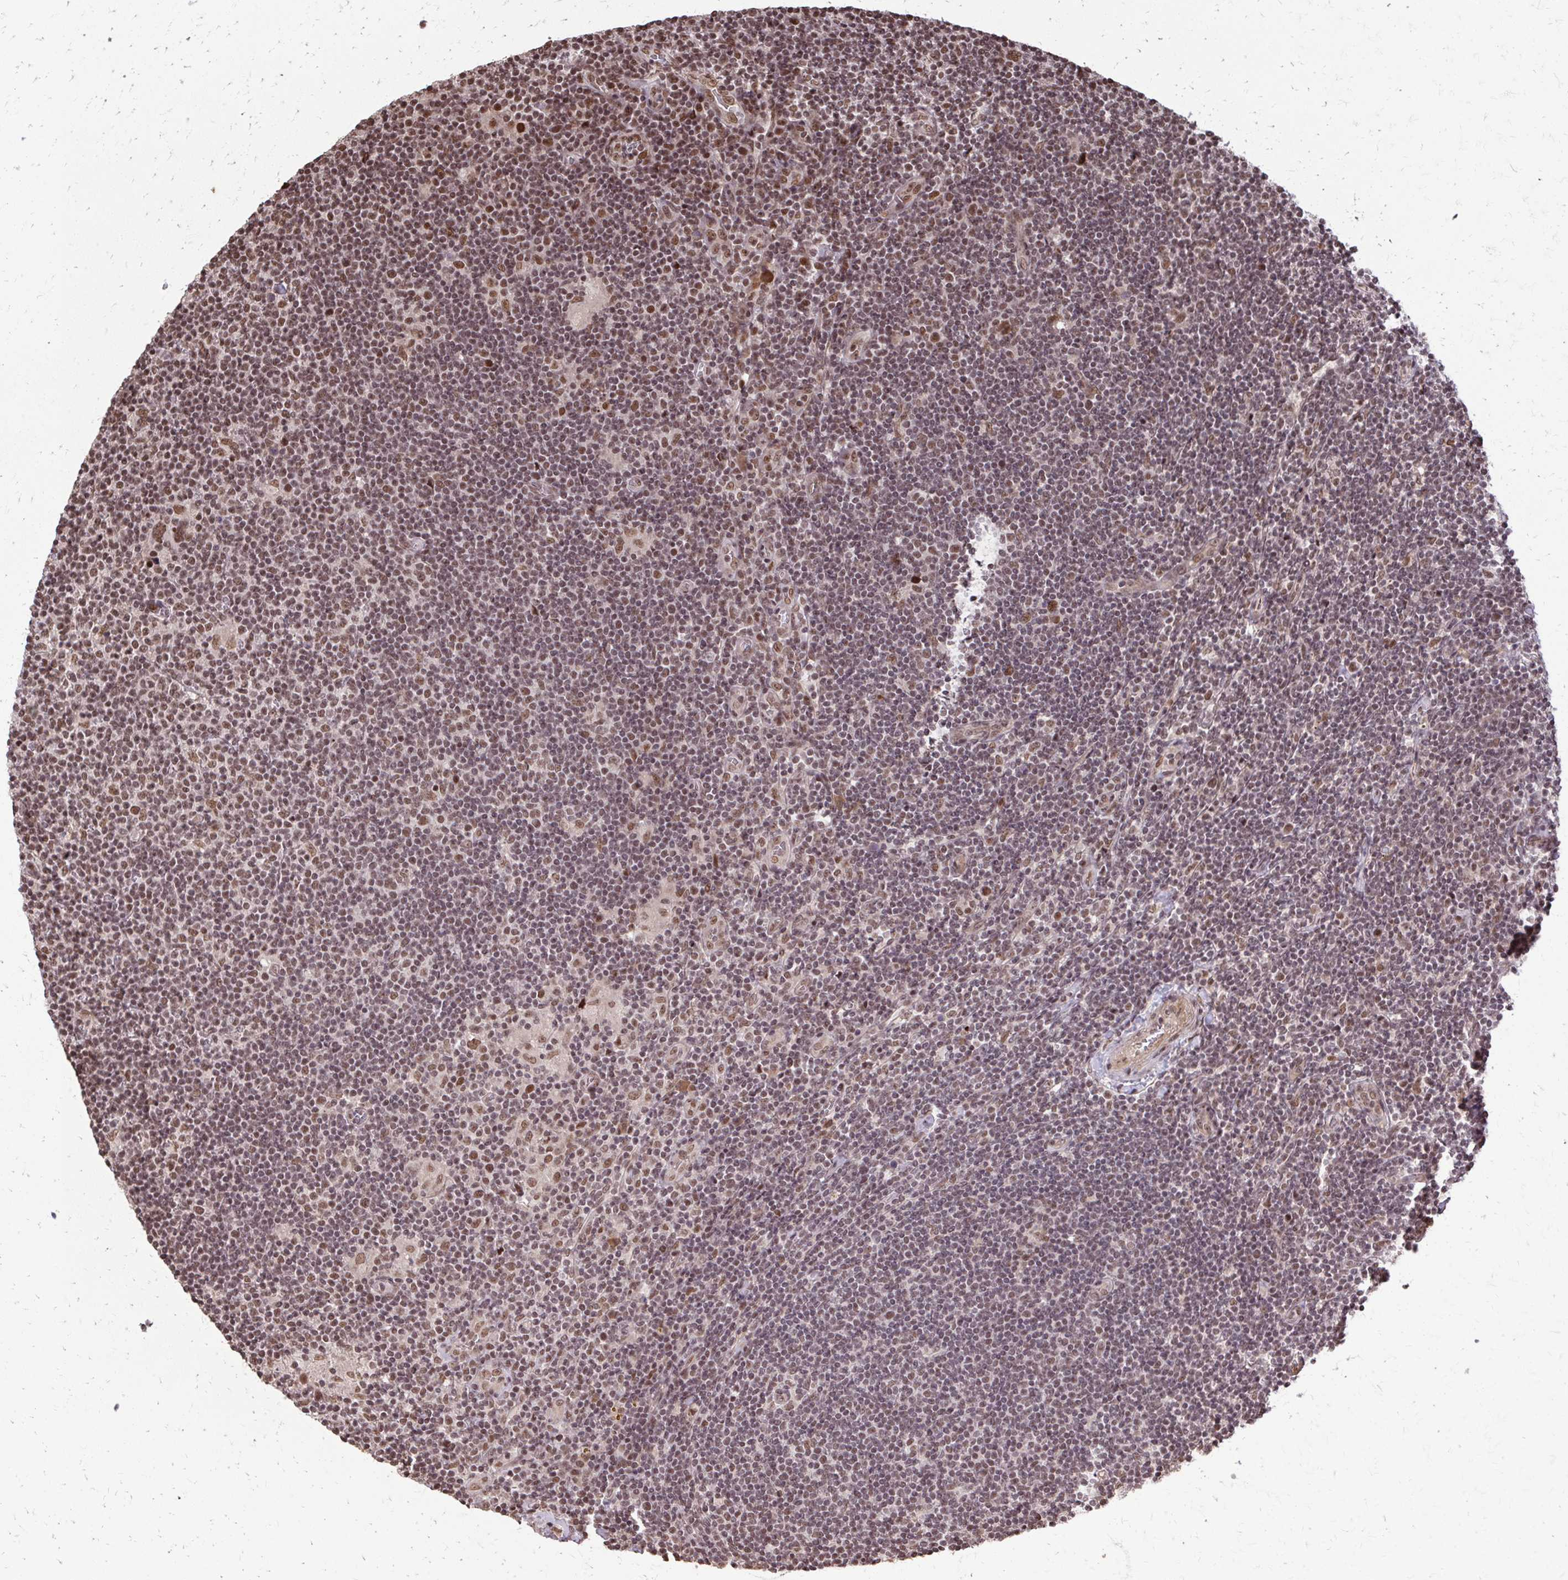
{"staining": {"intensity": "moderate", "quantity": ">75%", "location": "nuclear"}, "tissue": "lymphoma", "cell_type": "Tumor cells", "image_type": "cancer", "snomed": [{"axis": "morphology", "description": "Hodgkin's disease, NOS"}, {"axis": "topography", "description": "Lymph node"}], "caption": "Moderate nuclear expression for a protein is present in approximately >75% of tumor cells of lymphoma using IHC.", "gene": "SS18", "patient": {"sex": "male", "age": 40}}